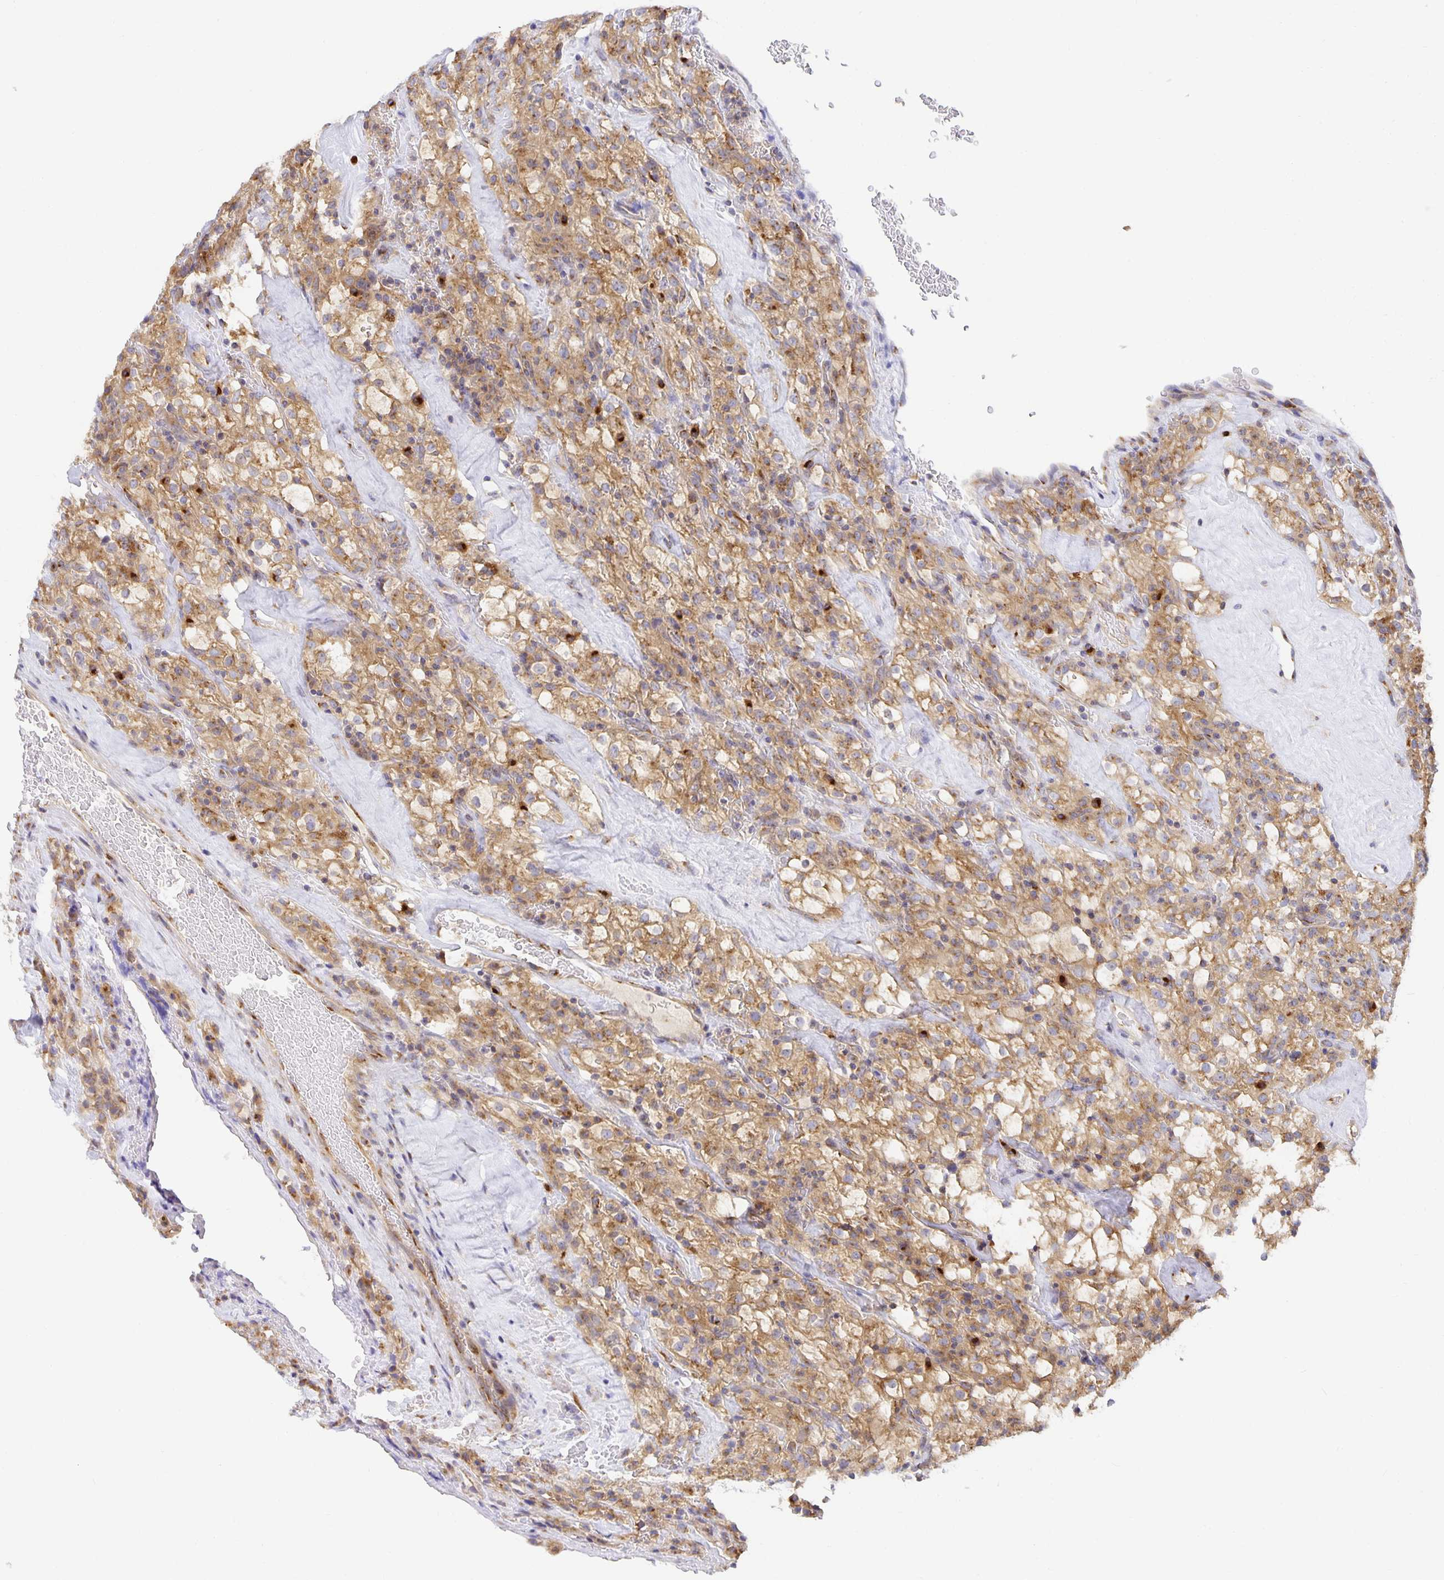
{"staining": {"intensity": "moderate", "quantity": ">75%", "location": "cytoplasmic/membranous"}, "tissue": "renal cancer", "cell_type": "Tumor cells", "image_type": "cancer", "snomed": [{"axis": "morphology", "description": "Adenocarcinoma, NOS"}, {"axis": "topography", "description": "Kidney"}], "caption": "Renal adenocarcinoma stained with a protein marker reveals moderate staining in tumor cells.", "gene": "USO1", "patient": {"sex": "female", "age": 74}}